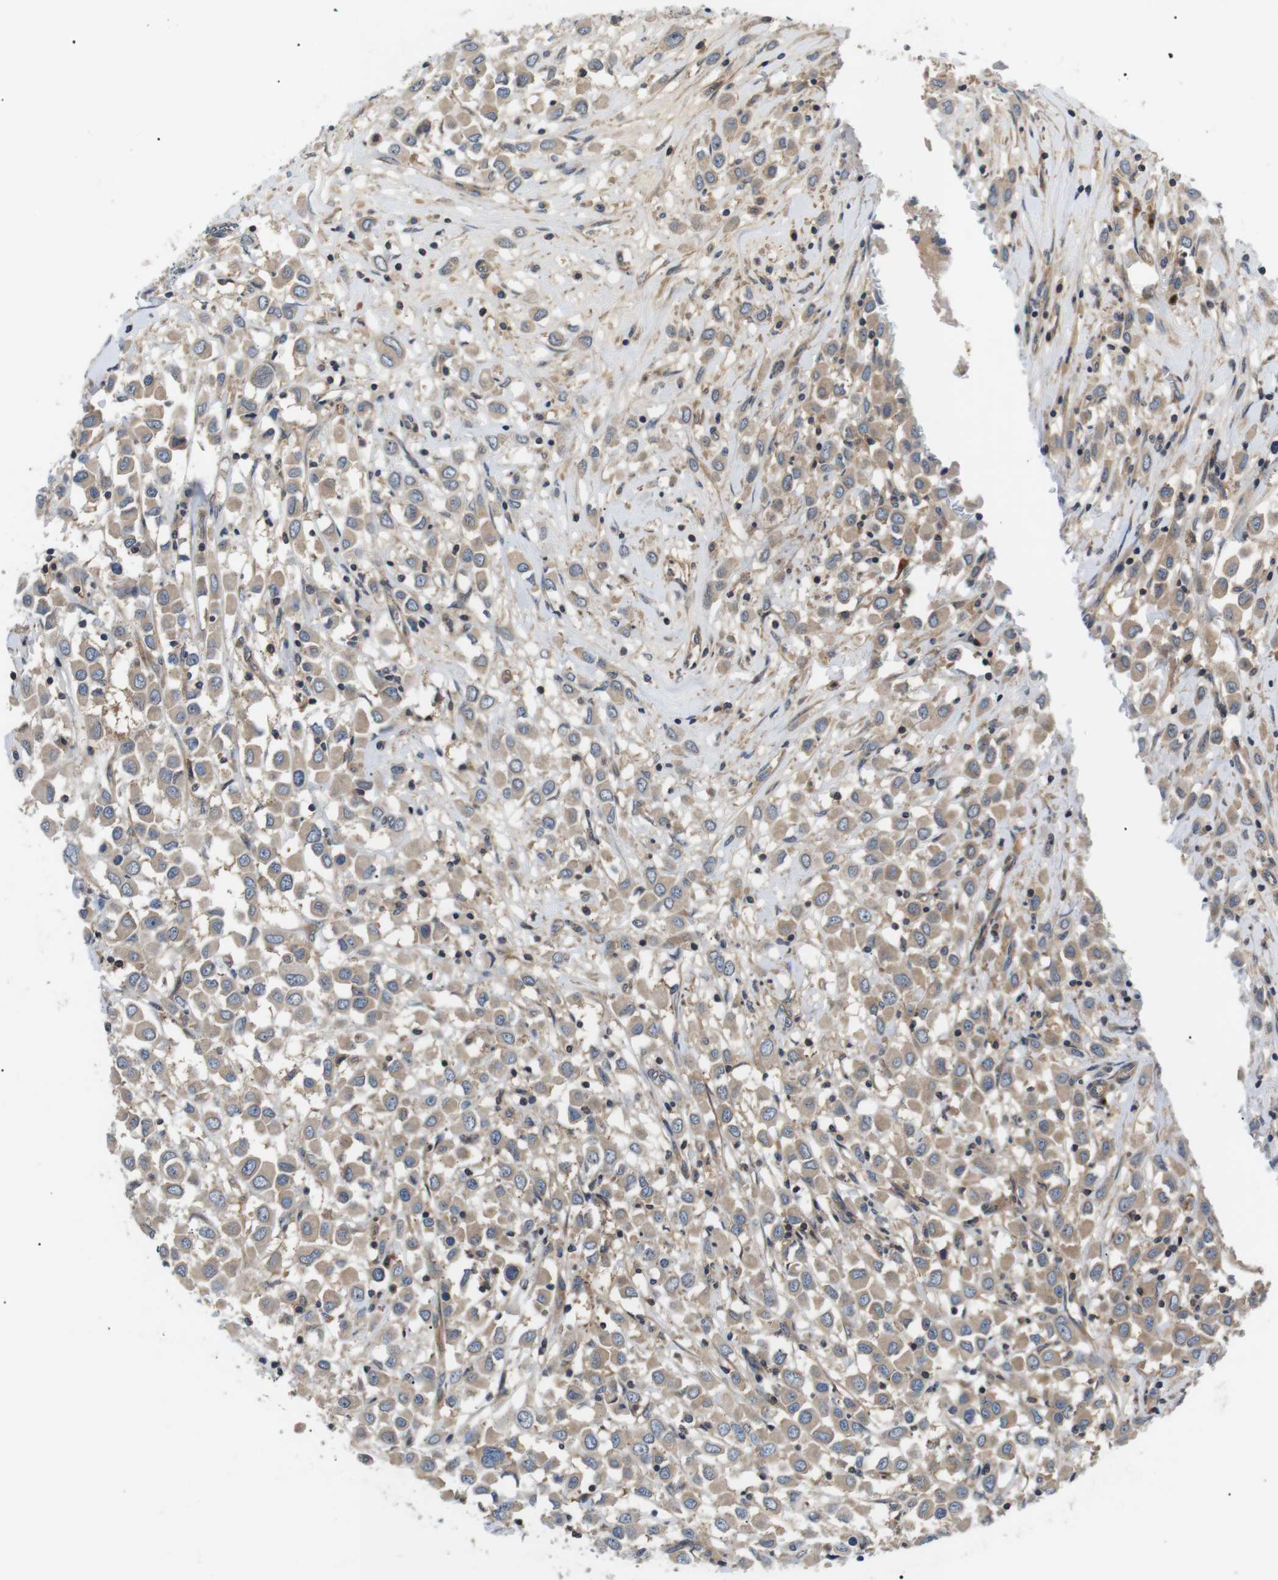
{"staining": {"intensity": "weak", "quantity": ">75%", "location": "cytoplasmic/membranous"}, "tissue": "breast cancer", "cell_type": "Tumor cells", "image_type": "cancer", "snomed": [{"axis": "morphology", "description": "Duct carcinoma"}, {"axis": "topography", "description": "Breast"}], "caption": "Immunohistochemical staining of breast invasive ductal carcinoma demonstrates low levels of weak cytoplasmic/membranous expression in about >75% of tumor cells. (DAB (3,3'-diaminobenzidine) IHC, brown staining for protein, blue staining for nuclei).", "gene": "DIPK1A", "patient": {"sex": "female", "age": 61}}